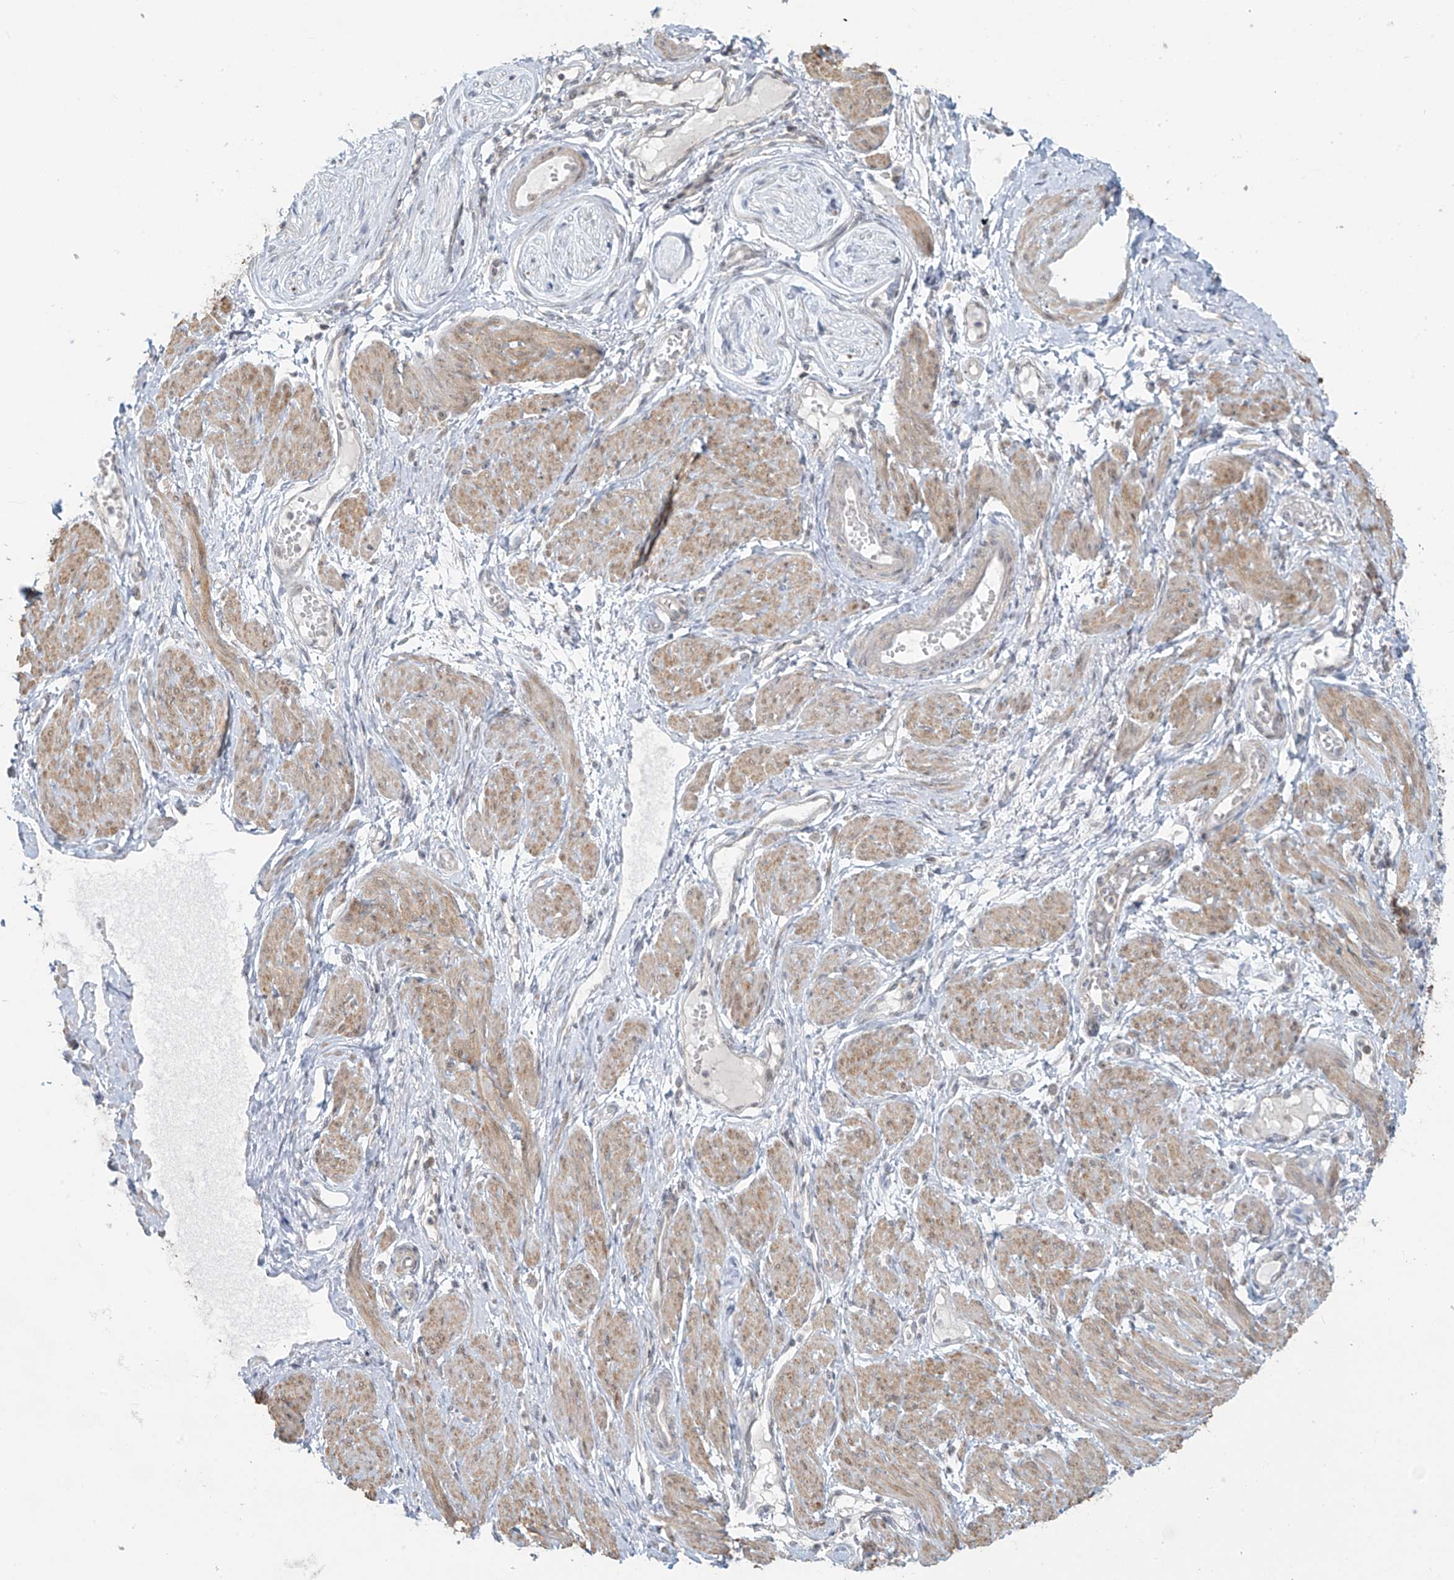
{"staining": {"intensity": "weak", "quantity": "25%-75%", "location": "cytoplasmic/membranous"}, "tissue": "adipose tissue", "cell_type": "Adipocytes", "image_type": "normal", "snomed": [{"axis": "morphology", "description": "Normal tissue, NOS"}, {"axis": "topography", "description": "Smooth muscle"}, {"axis": "topography", "description": "Peripheral nerve tissue"}], "caption": "Immunohistochemical staining of unremarkable adipose tissue reveals weak cytoplasmic/membranous protein staining in approximately 25%-75% of adipocytes.", "gene": "HDDC2", "patient": {"sex": "female", "age": 39}}